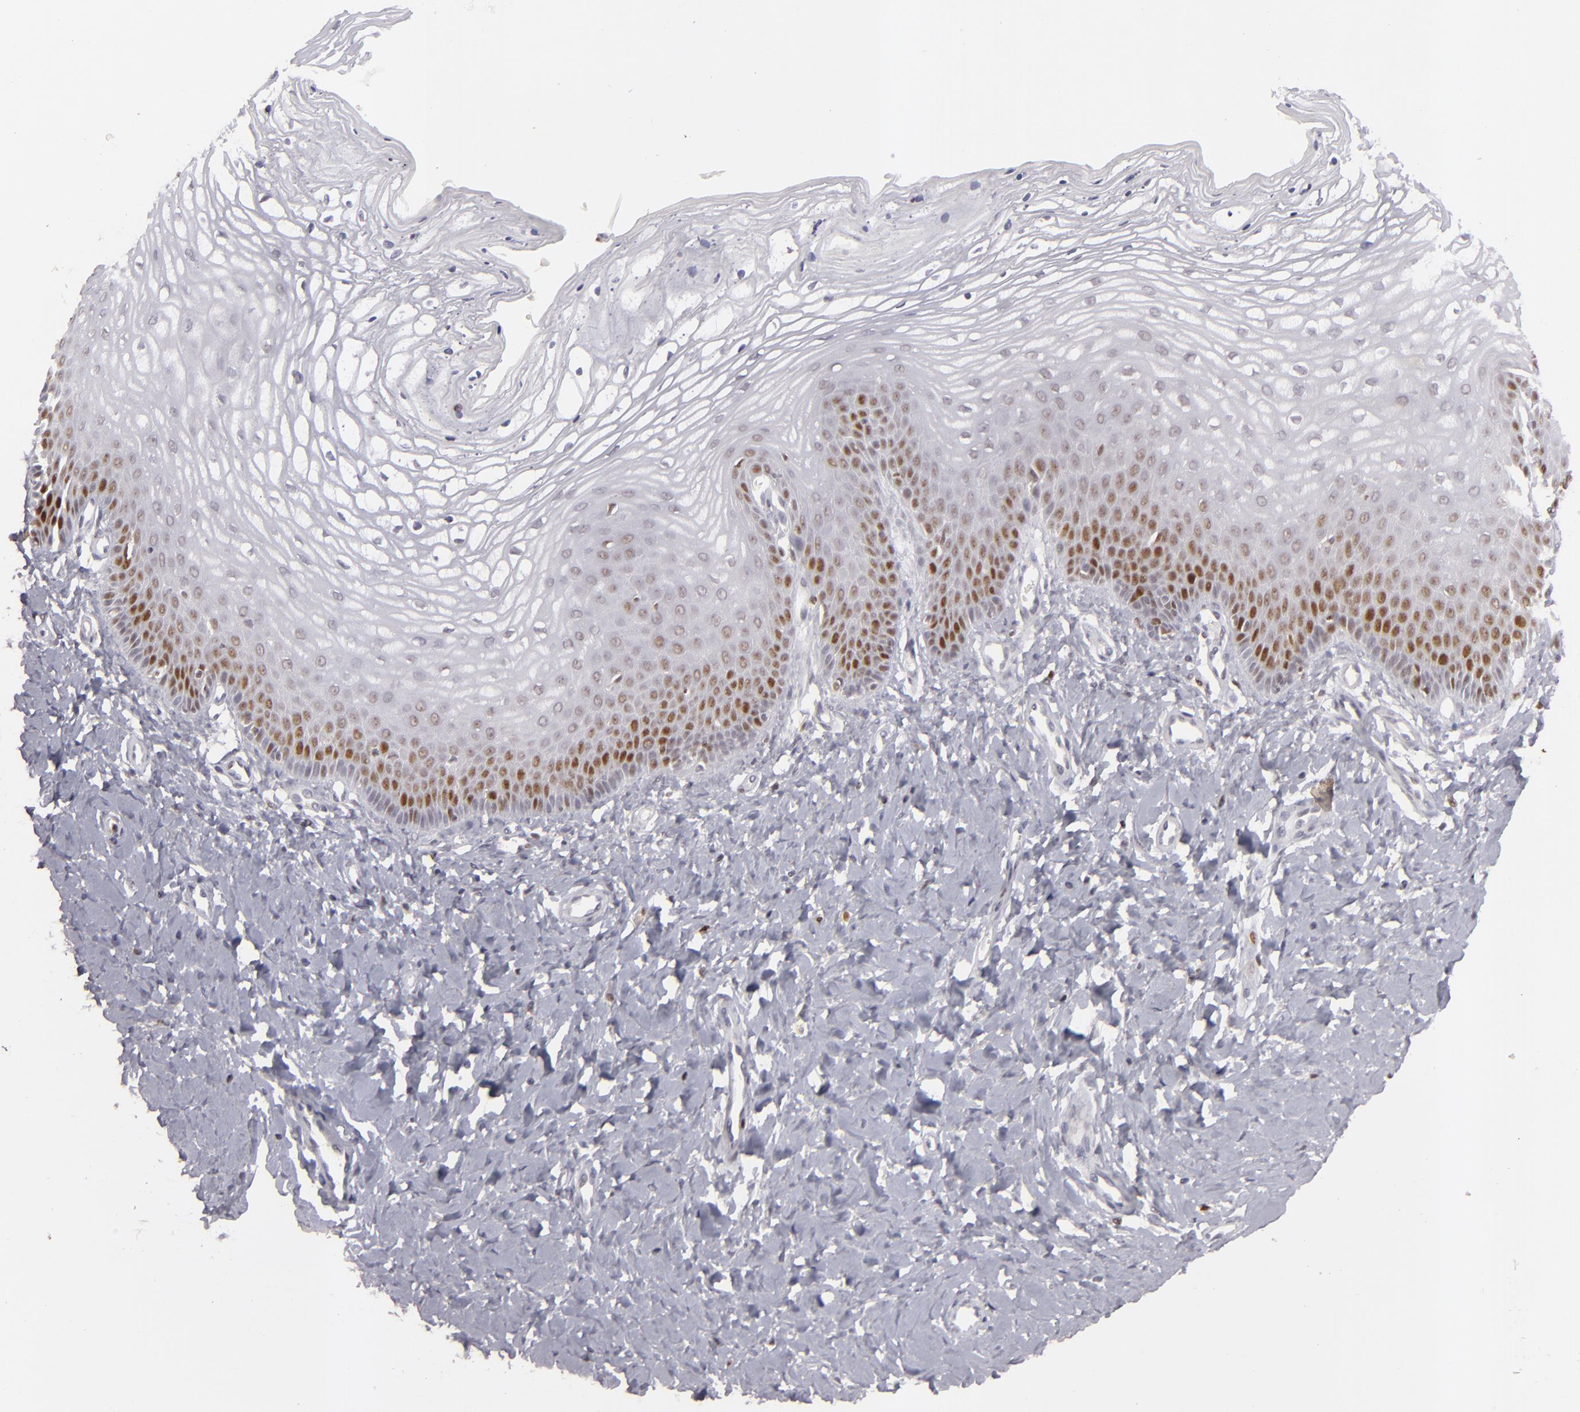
{"staining": {"intensity": "strong", "quantity": "25%-75%", "location": "nuclear"}, "tissue": "vagina", "cell_type": "Squamous epithelial cells", "image_type": "normal", "snomed": [{"axis": "morphology", "description": "Normal tissue, NOS"}, {"axis": "topography", "description": "Vagina"}], "caption": "A micrograph of human vagina stained for a protein shows strong nuclear brown staining in squamous epithelial cells. (DAB IHC, brown staining for protein, blue staining for nuclei).", "gene": "FEN1", "patient": {"sex": "female", "age": 68}}